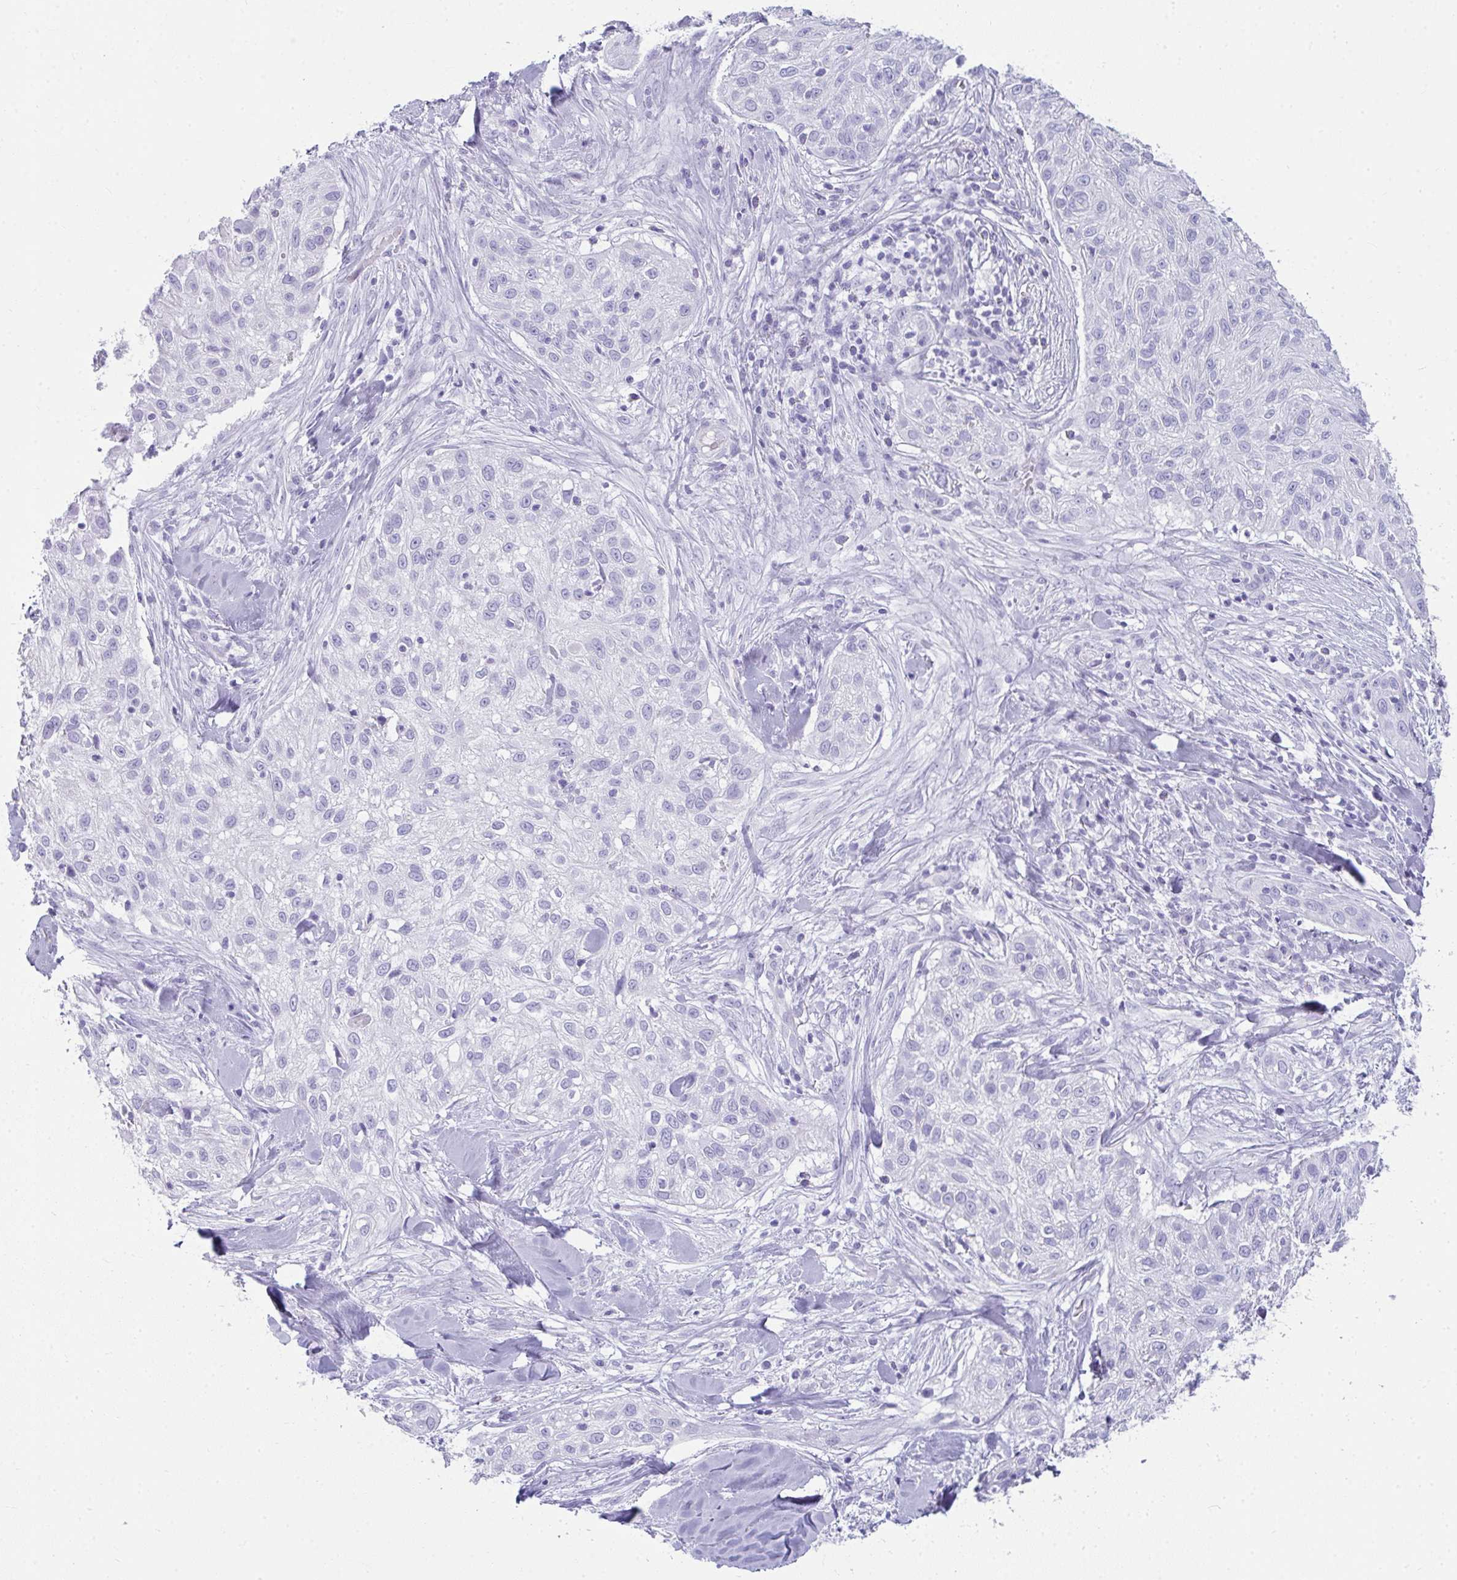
{"staining": {"intensity": "negative", "quantity": "none", "location": "none"}, "tissue": "skin cancer", "cell_type": "Tumor cells", "image_type": "cancer", "snomed": [{"axis": "morphology", "description": "Squamous cell carcinoma, NOS"}, {"axis": "topography", "description": "Skin"}], "caption": "This is an immunohistochemistry (IHC) histopathology image of human skin cancer. There is no expression in tumor cells.", "gene": "RASL10A", "patient": {"sex": "male", "age": 82}}